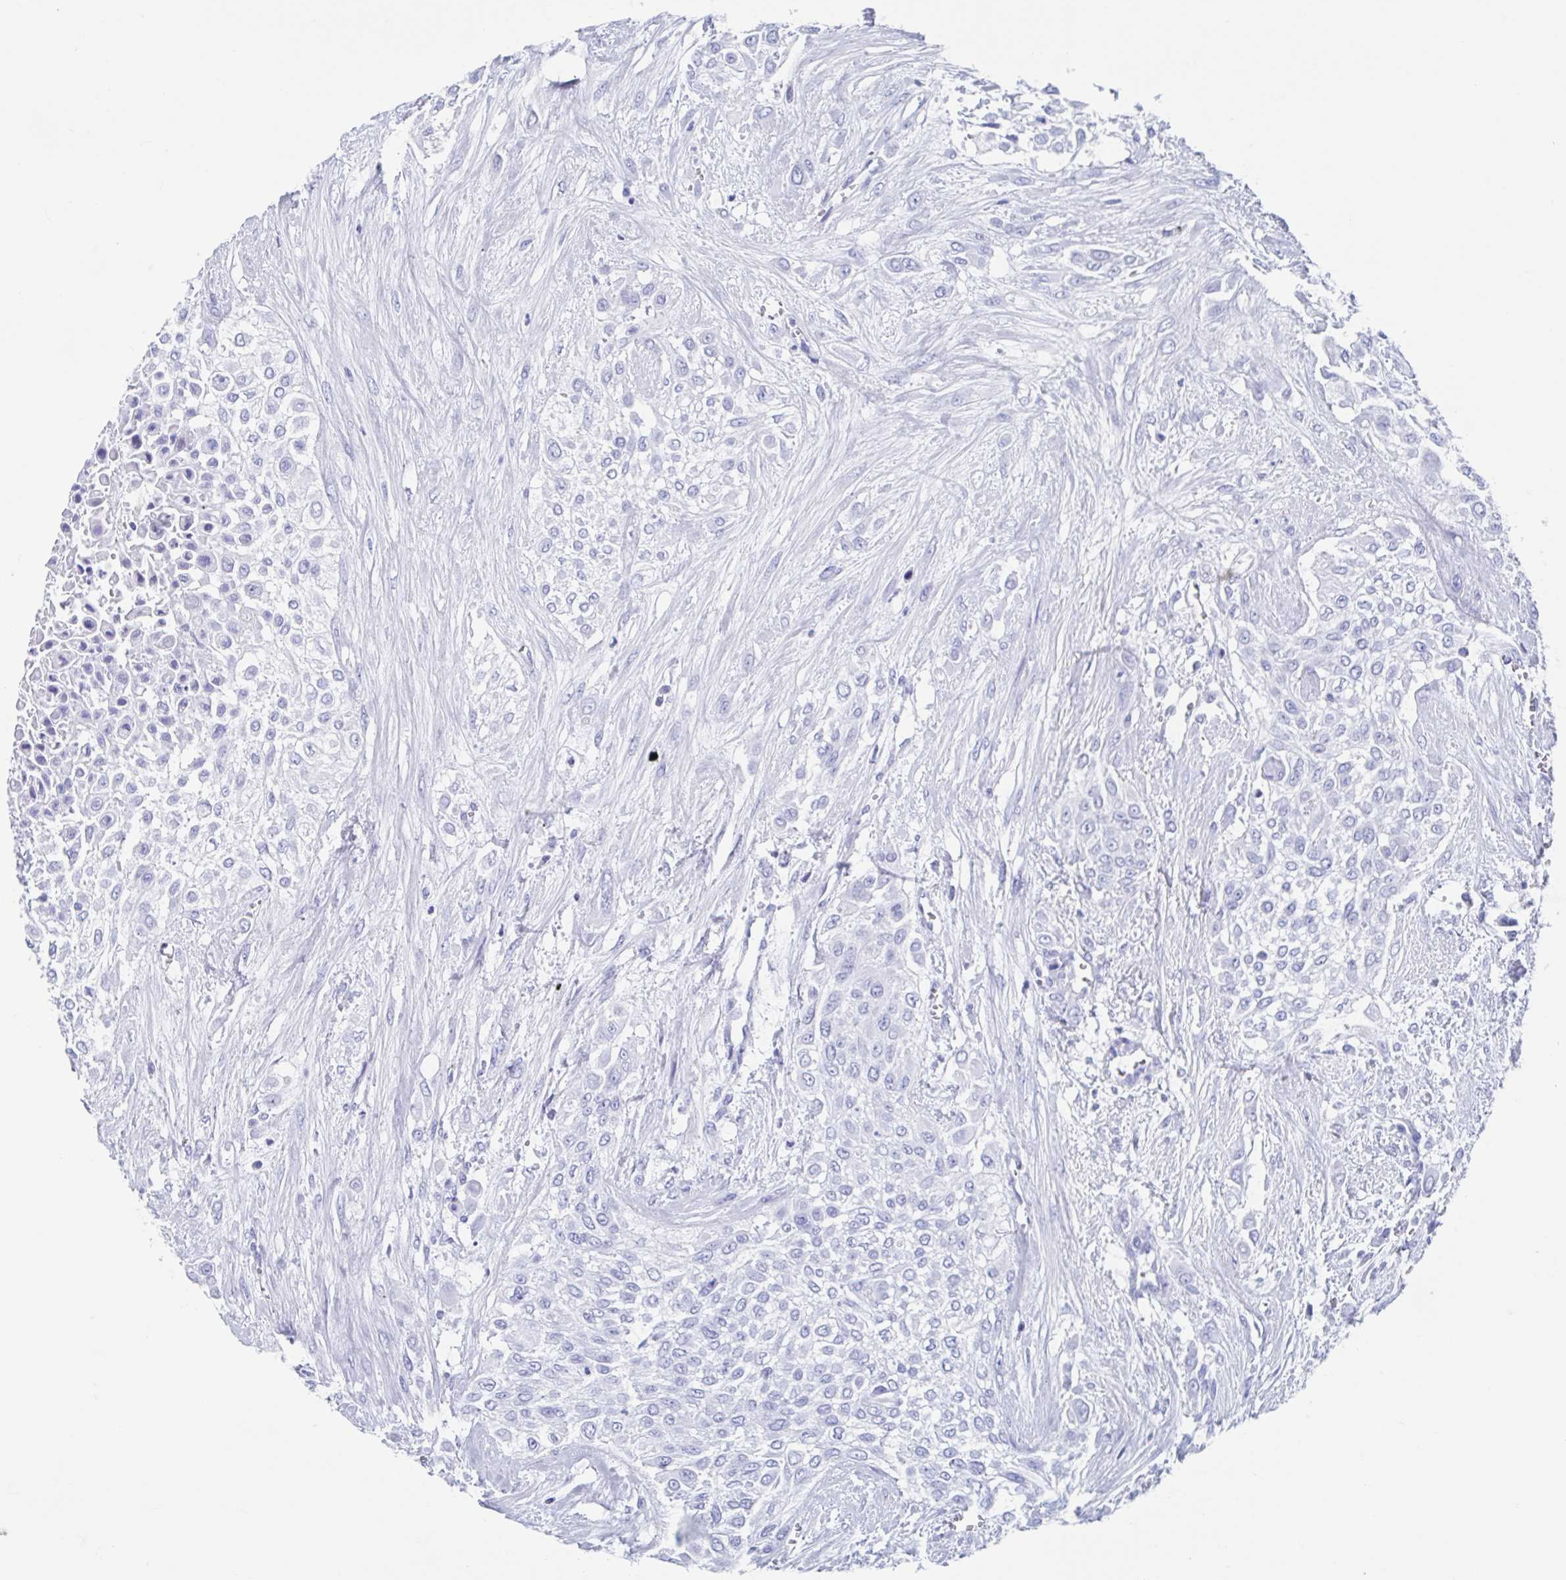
{"staining": {"intensity": "negative", "quantity": "none", "location": "none"}, "tissue": "urothelial cancer", "cell_type": "Tumor cells", "image_type": "cancer", "snomed": [{"axis": "morphology", "description": "Urothelial carcinoma, High grade"}, {"axis": "topography", "description": "Urinary bladder"}], "caption": "IHC histopathology image of neoplastic tissue: human urothelial cancer stained with DAB (3,3'-diaminobenzidine) demonstrates no significant protein staining in tumor cells. (DAB immunohistochemistry (IHC) visualized using brightfield microscopy, high magnification).", "gene": "HDGFL1", "patient": {"sex": "male", "age": 57}}